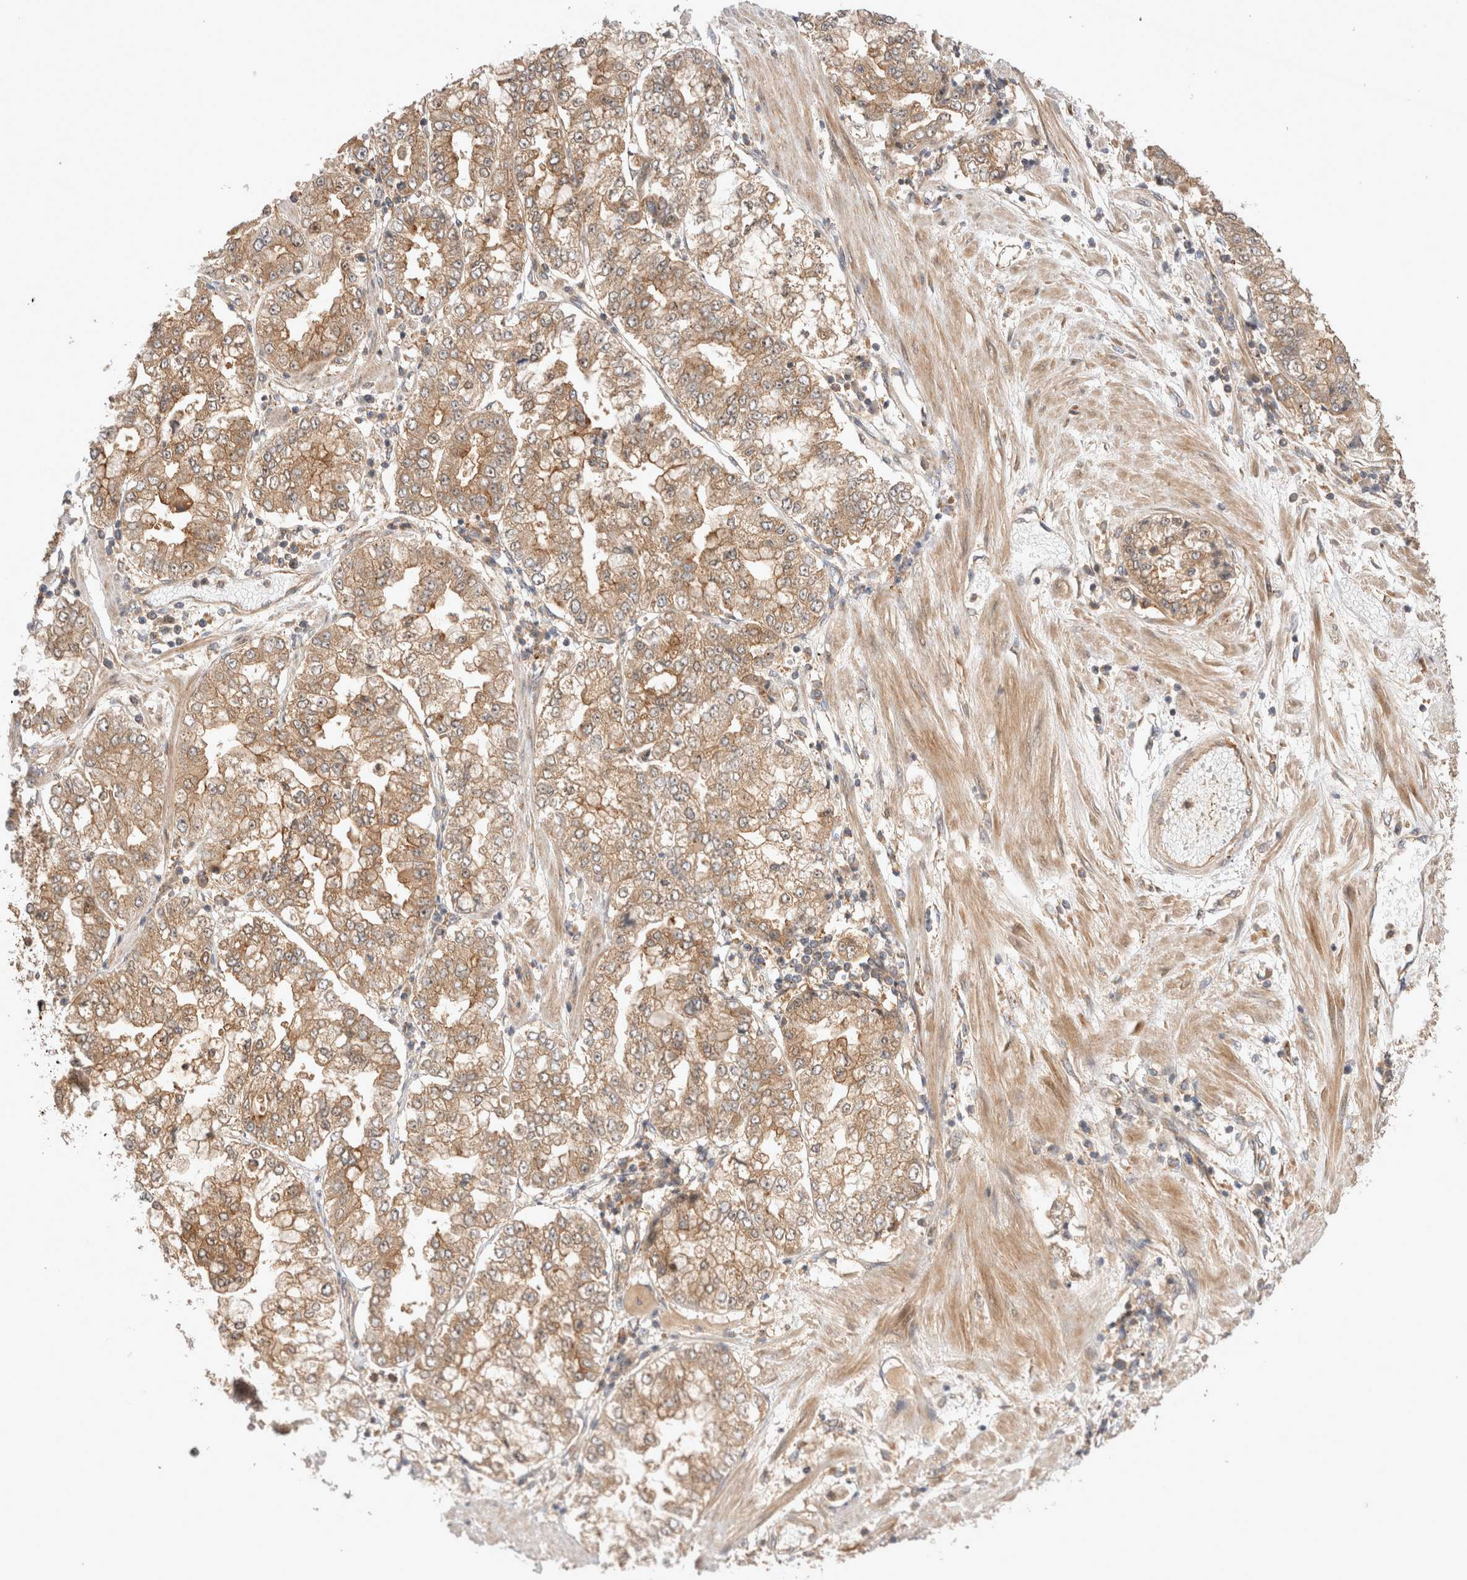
{"staining": {"intensity": "moderate", "quantity": ">75%", "location": "cytoplasmic/membranous"}, "tissue": "stomach cancer", "cell_type": "Tumor cells", "image_type": "cancer", "snomed": [{"axis": "morphology", "description": "Adenocarcinoma, NOS"}, {"axis": "topography", "description": "Stomach"}], "caption": "Adenocarcinoma (stomach) stained with a protein marker demonstrates moderate staining in tumor cells.", "gene": "VPS28", "patient": {"sex": "male", "age": 76}}